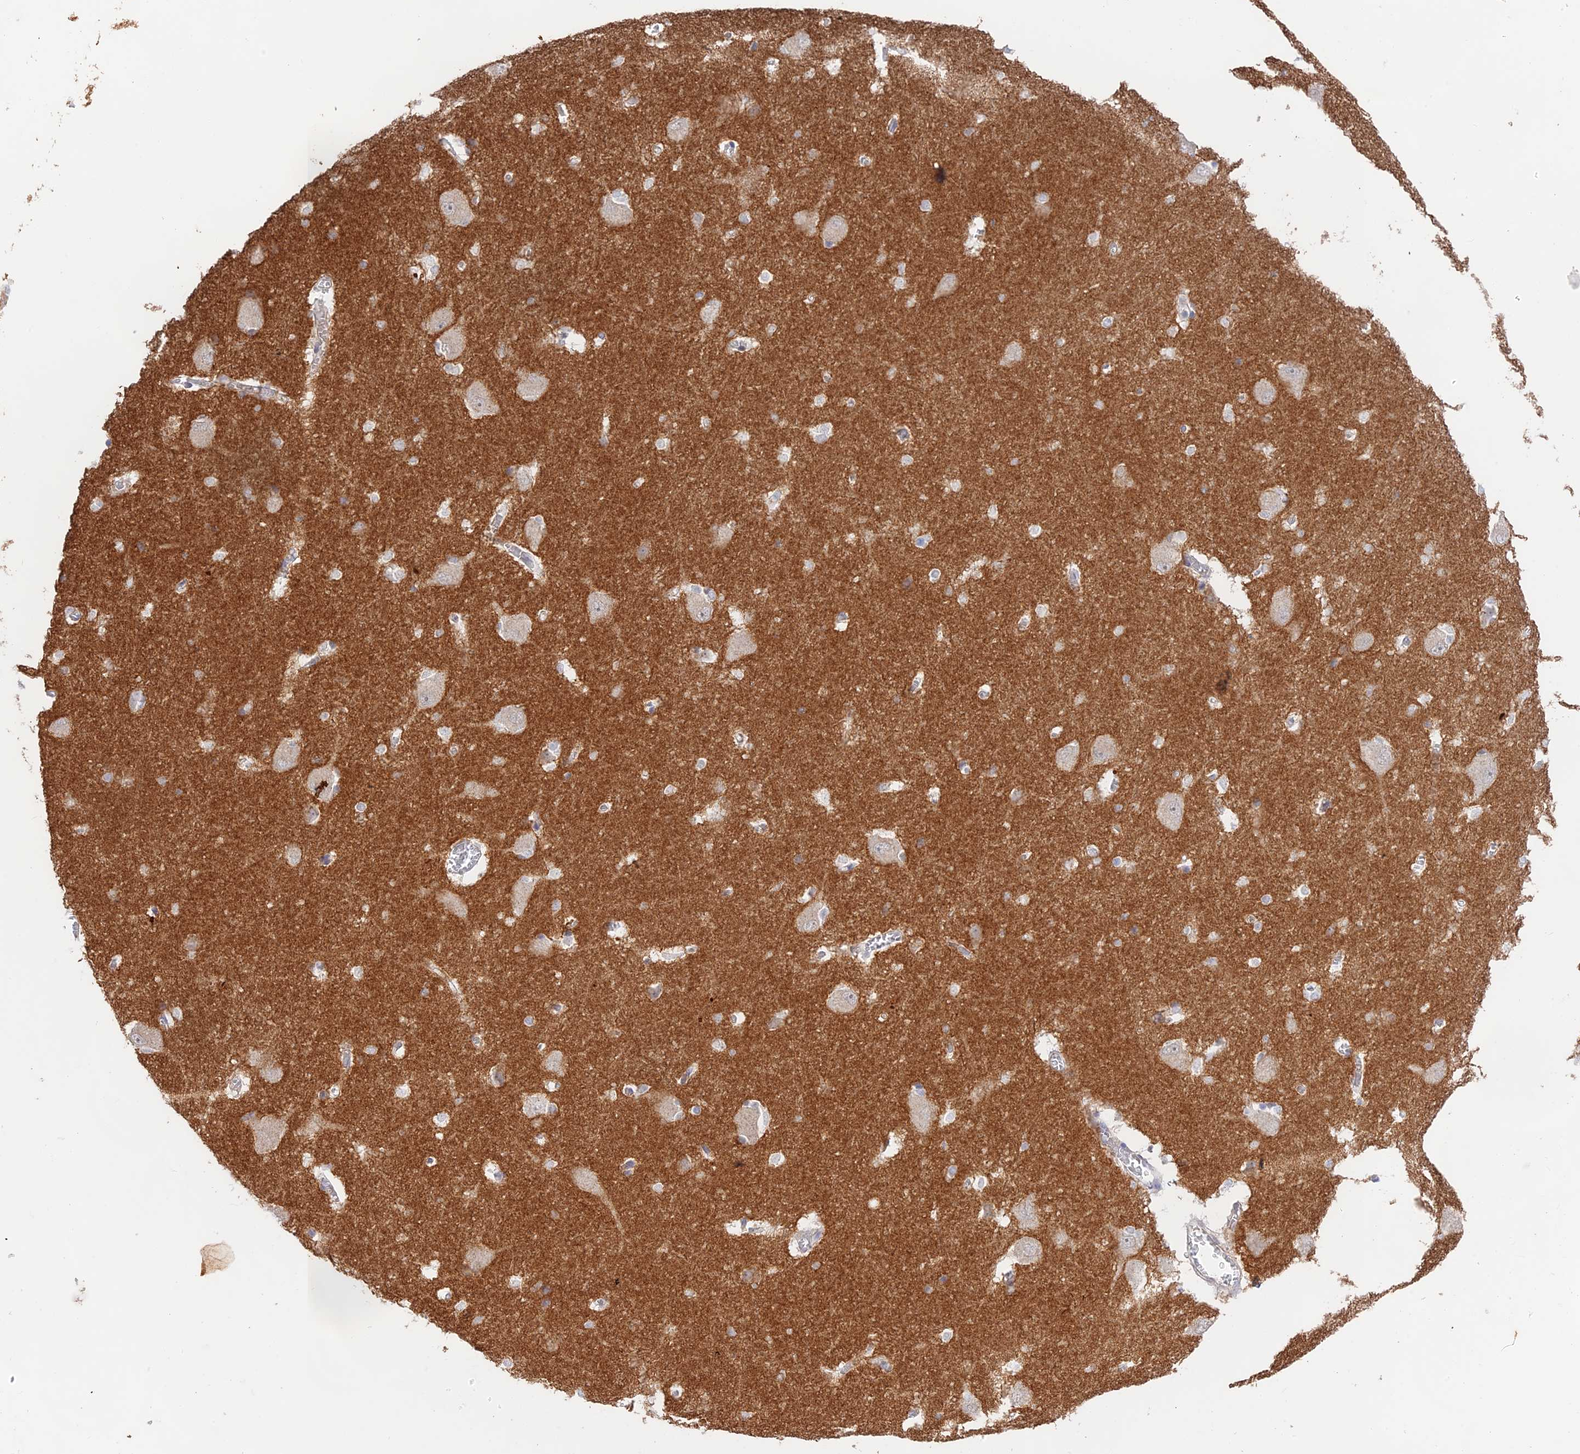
{"staining": {"intensity": "negative", "quantity": "none", "location": "none"}, "tissue": "caudate", "cell_type": "Glial cells", "image_type": "normal", "snomed": [{"axis": "morphology", "description": "Normal tissue, NOS"}, {"axis": "topography", "description": "Lateral ventricle wall"}], "caption": "A high-resolution photomicrograph shows immunohistochemistry staining of unremarkable caudate, which displays no significant expression in glial cells.", "gene": "CAMSAP3", "patient": {"sex": "male", "age": 37}}